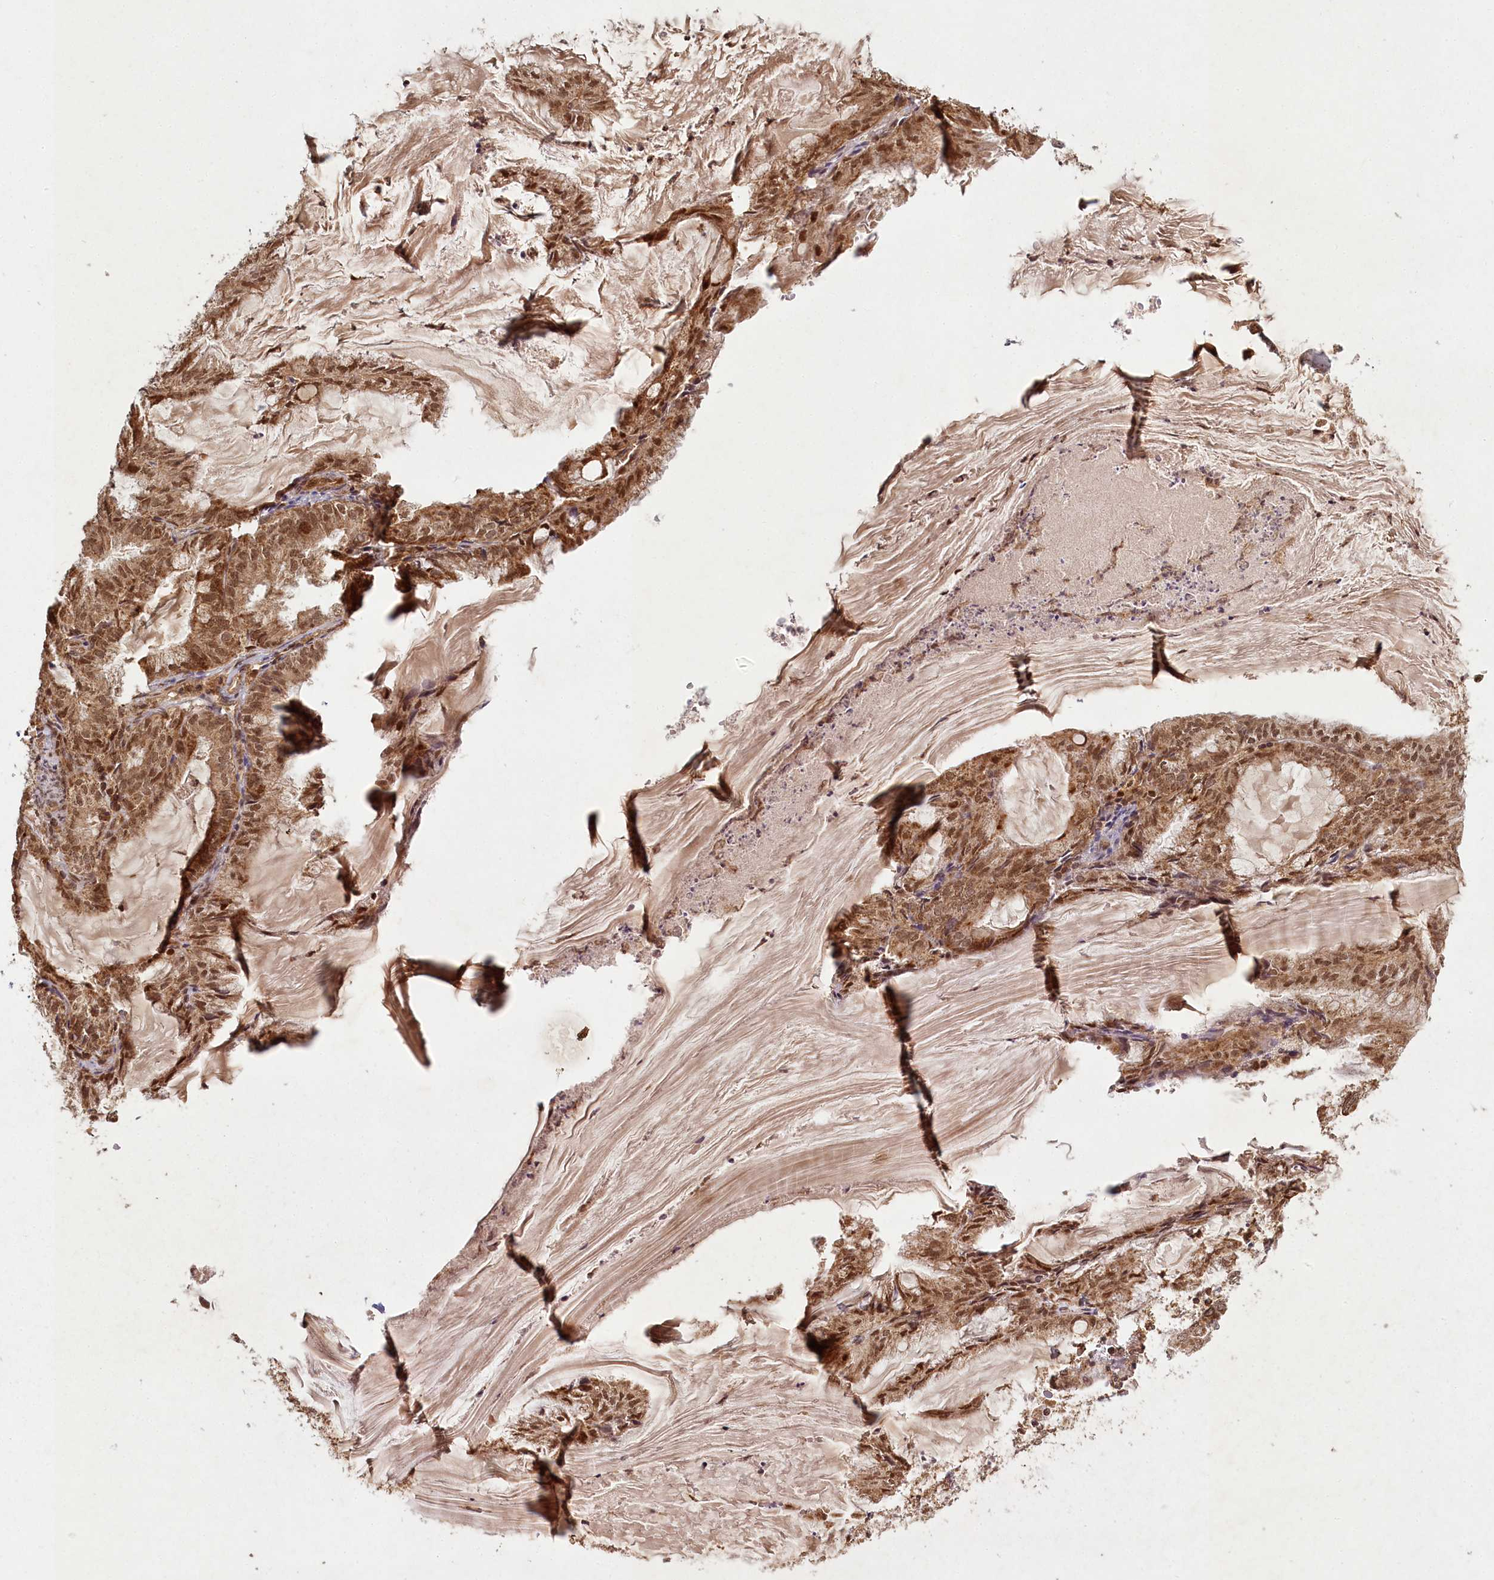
{"staining": {"intensity": "moderate", "quantity": ">75%", "location": "cytoplasmic/membranous,nuclear"}, "tissue": "endometrial cancer", "cell_type": "Tumor cells", "image_type": "cancer", "snomed": [{"axis": "morphology", "description": "Adenocarcinoma, NOS"}, {"axis": "topography", "description": "Endometrium"}], "caption": "Tumor cells display medium levels of moderate cytoplasmic/membranous and nuclear positivity in about >75% of cells in human adenocarcinoma (endometrial).", "gene": "MICU1", "patient": {"sex": "female", "age": 86}}